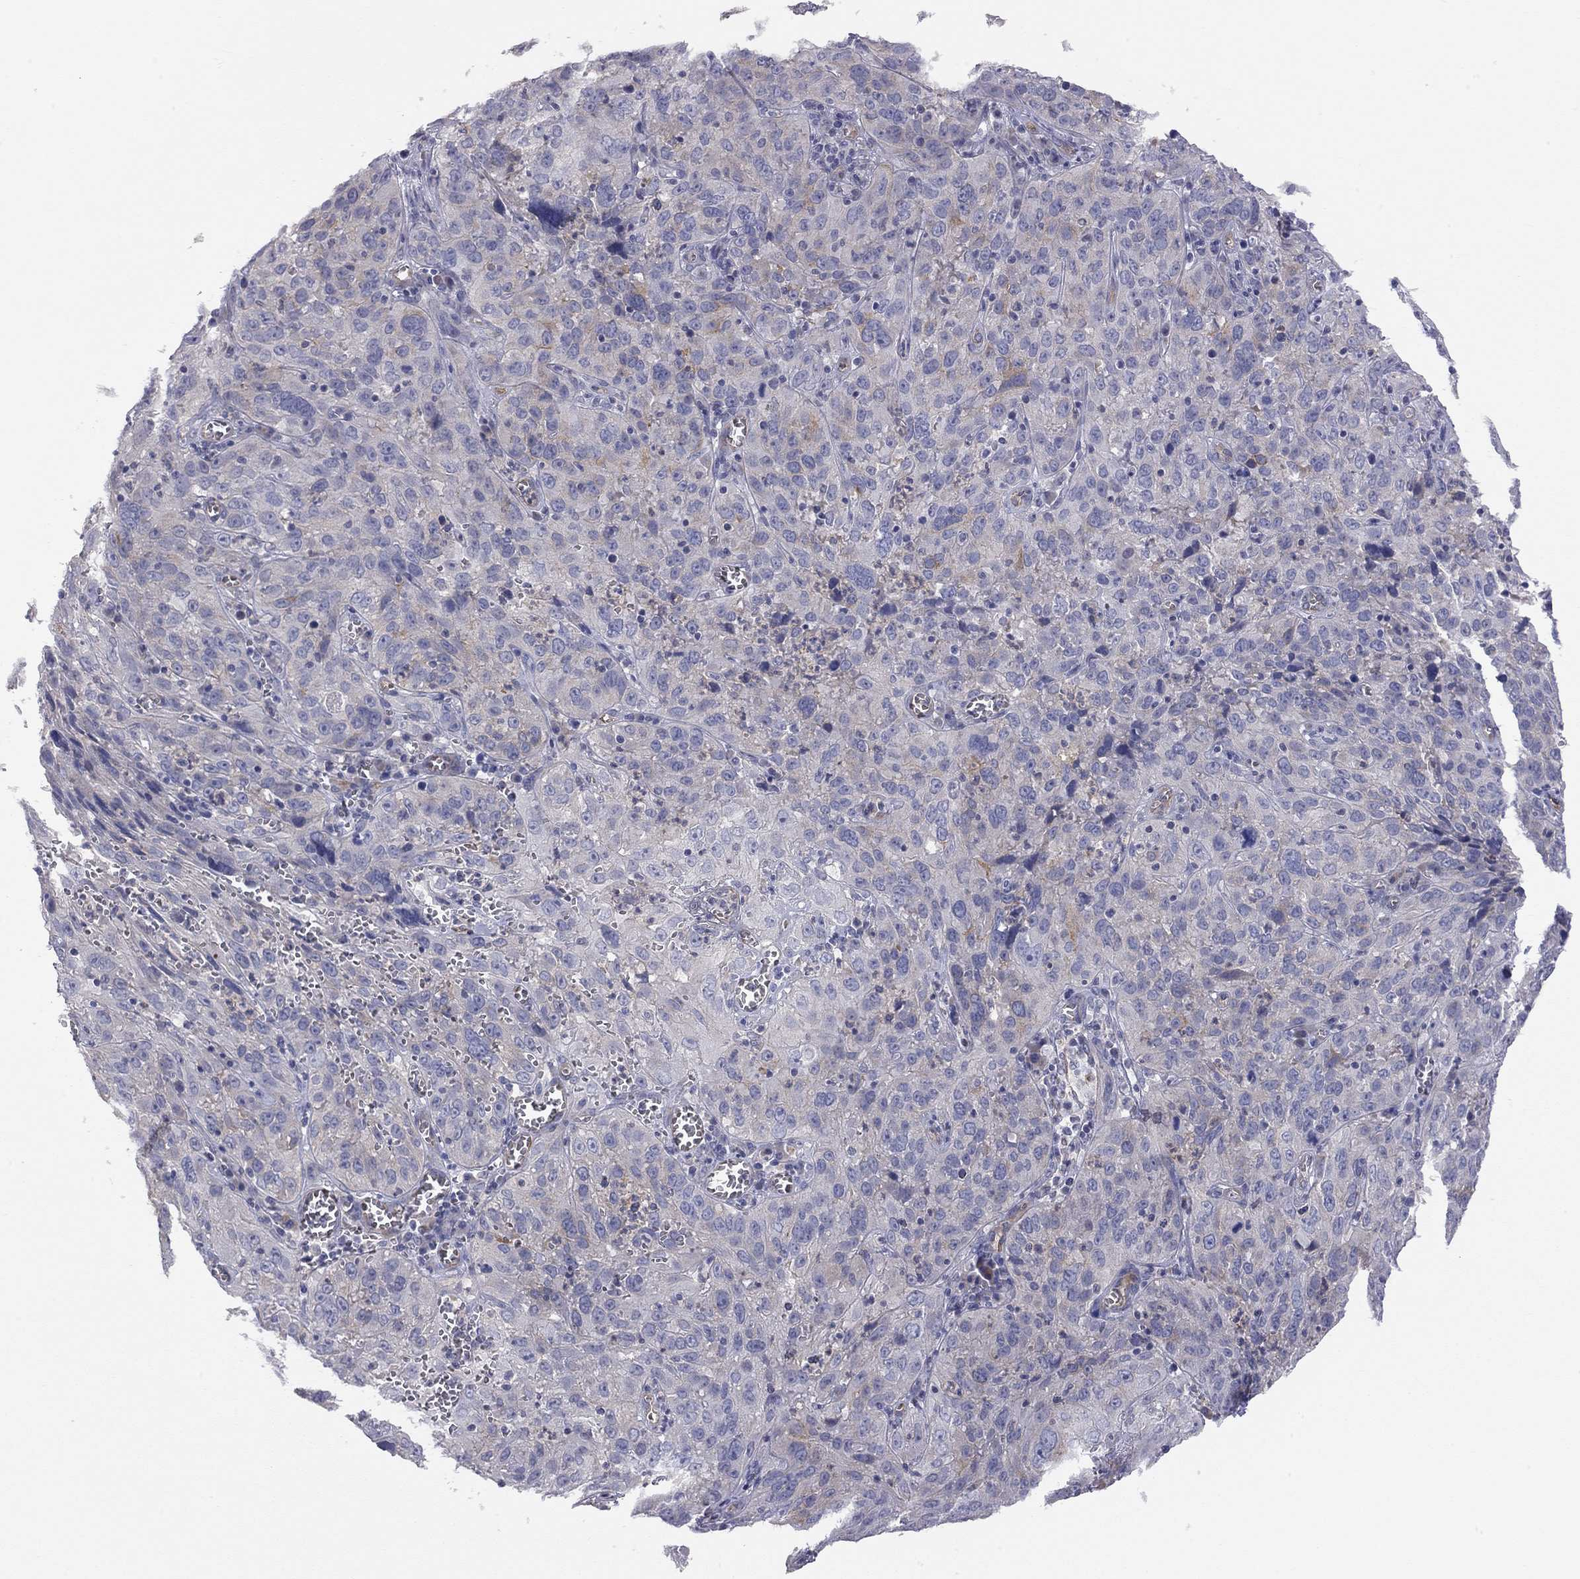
{"staining": {"intensity": "moderate", "quantity": "<25%", "location": "cytoplasmic/membranous"}, "tissue": "cervical cancer", "cell_type": "Tumor cells", "image_type": "cancer", "snomed": [{"axis": "morphology", "description": "Squamous cell carcinoma, NOS"}, {"axis": "topography", "description": "Cervix"}], "caption": "The immunohistochemical stain highlights moderate cytoplasmic/membranous staining in tumor cells of squamous cell carcinoma (cervical) tissue. The staining was performed using DAB (3,3'-diaminobenzidine), with brown indicating positive protein expression. Nuclei are stained blue with hematoxylin.", "gene": "GPRC5B", "patient": {"sex": "female", "age": 32}}